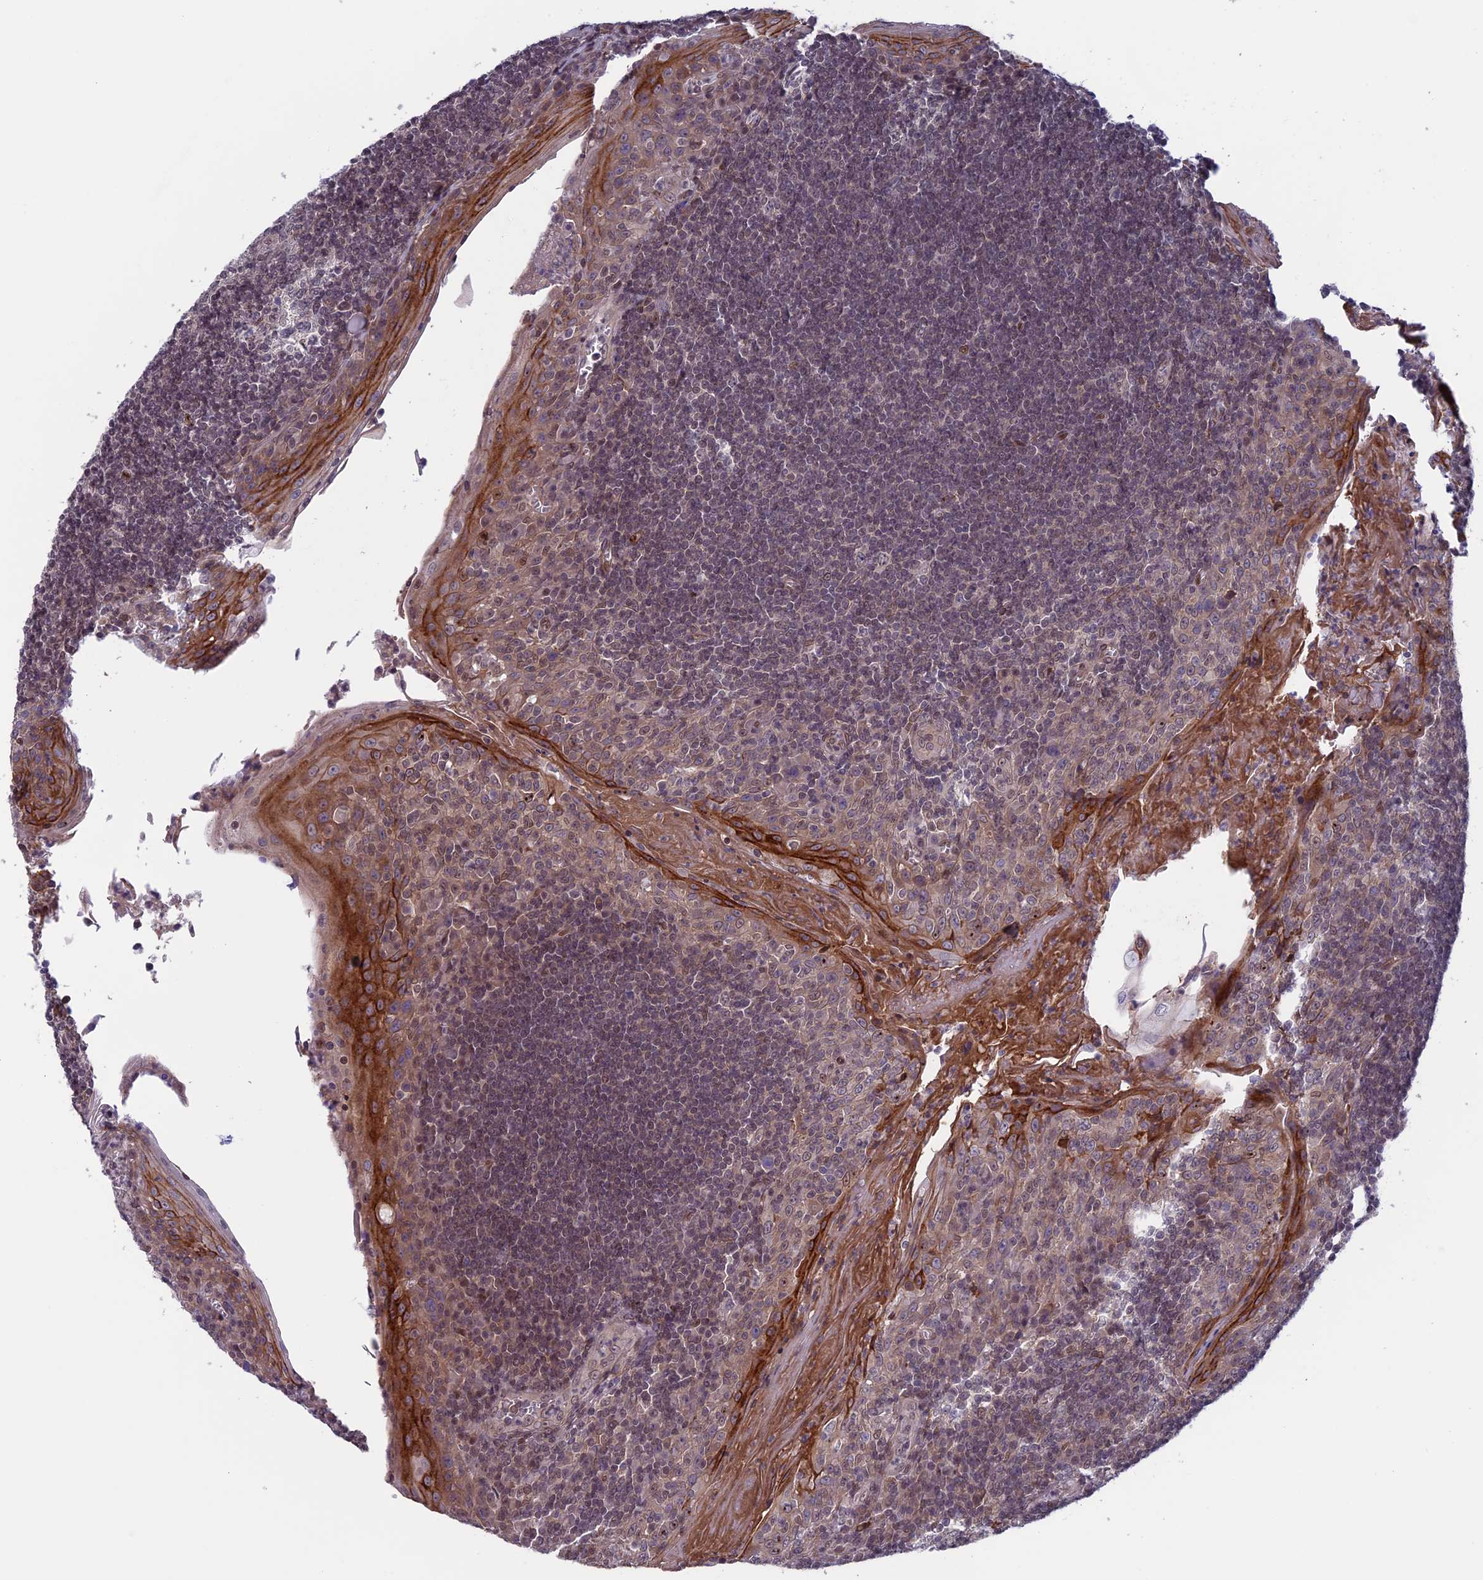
{"staining": {"intensity": "moderate", "quantity": "<25%", "location": "nuclear"}, "tissue": "tonsil", "cell_type": "Germinal center cells", "image_type": "normal", "snomed": [{"axis": "morphology", "description": "Normal tissue, NOS"}, {"axis": "topography", "description": "Tonsil"}], "caption": "Germinal center cells exhibit moderate nuclear expression in about <25% of cells in unremarkable tonsil.", "gene": "FADS1", "patient": {"sex": "male", "age": 27}}